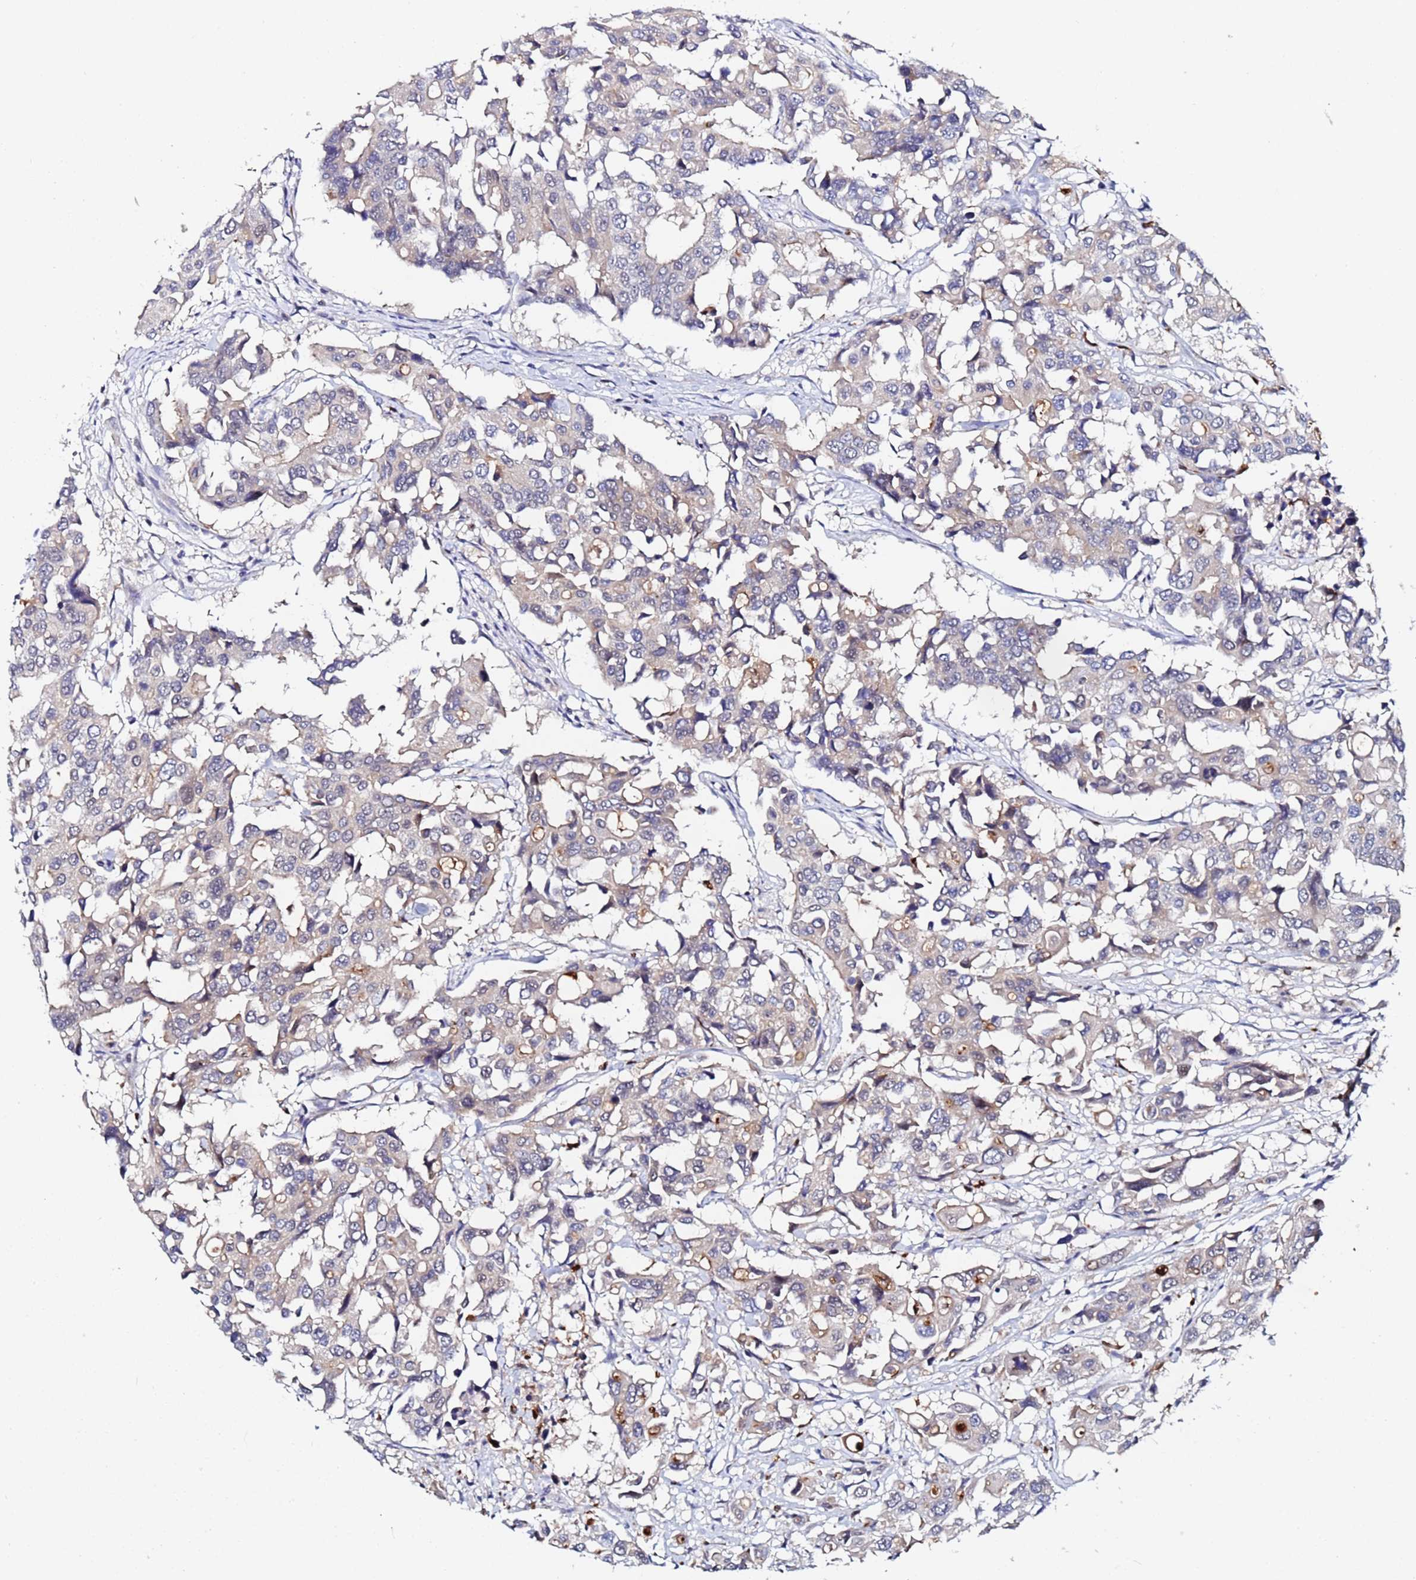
{"staining": {"intensity": "weak", "quantity": "<25%", "location": "cytoplasmic/membranous"}, "tissue": "colorectal cancer", "cell_type": "Tumor cells", "image_type": "cancer", "snomed": [{"axis": "morphology", "description": "Adenocarcinoma, NOS"}, {"axis": "topography", "description": "Colon"}], "caption": "Tumor cells are negative for brown protein staining in adenocarcinoma (colorectal). The staining was performed using DAB (3,3'-diaminobenzidine) to visualize the protein expression in brown, while the nuclei were stained in blue with hematoxylin (Magnification: 20x).", "gene": "MTCL1", "patient": {"sex": "male", "age": 77}}